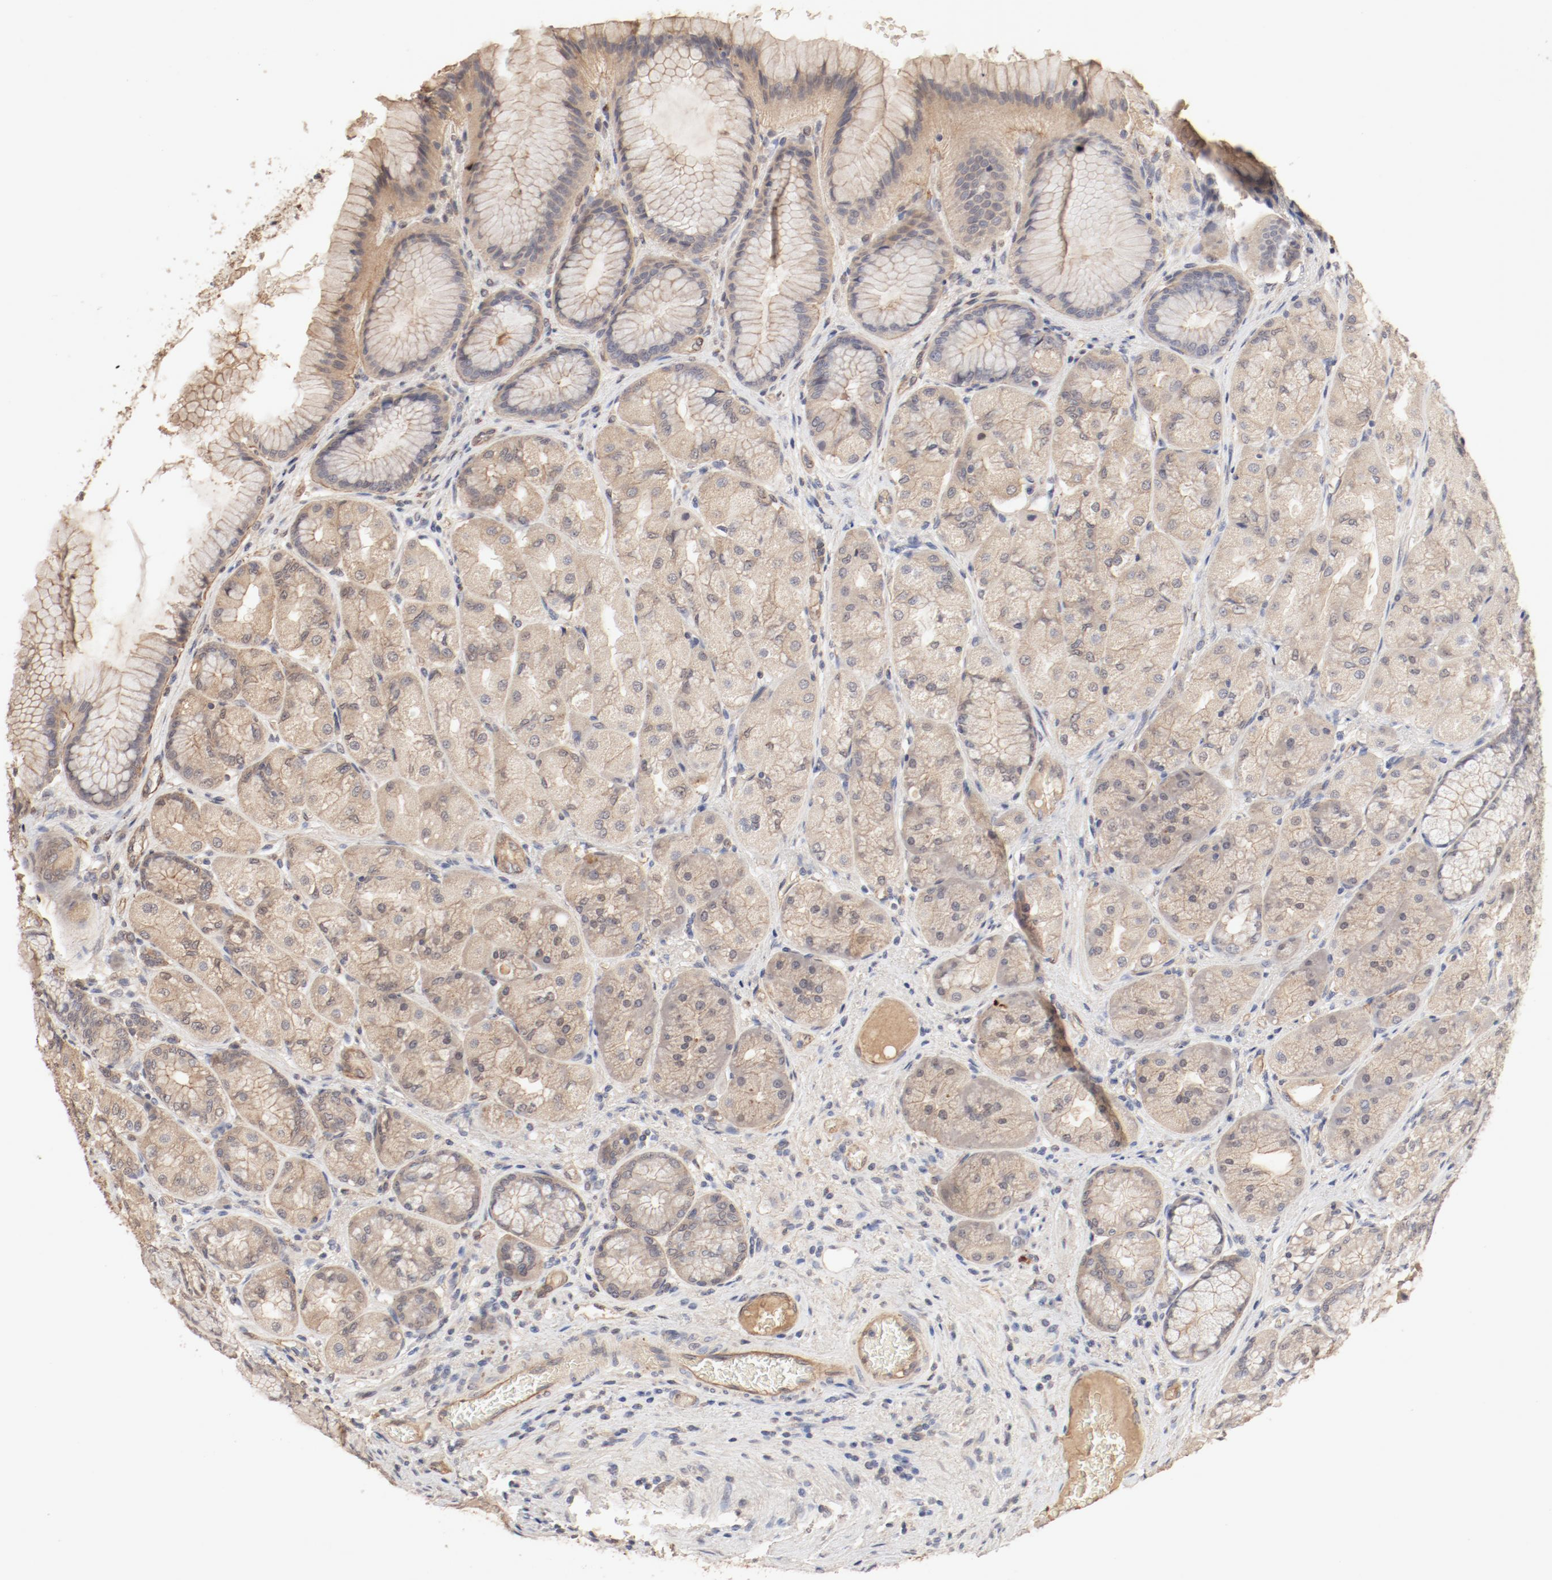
{"staining": {"intensity": "moderate", "quantity": ">75%", "location": "cytoplasmic/membranous"}, "tissue": "stomach", "cell_type": "Glandular cells", "image_type": "normal", "snomed": [{"axis": "morphology", "description": "Normal tissue, NOS"}, {"axis": "morphology", "description": "Adenocarcinoma, NOS"}, {"axis": "topography", "description": "Stomach"}, {"axis": "topography", "description": "Stomach, lower"}], "caption": "The photomicrograph displays a brown stain indicating the presence of a protein in the cytoplasmic/membranous of glandular cells in stomach.", "gene": "IL3RA", "patient": {"sex": "female", "age": 65}}